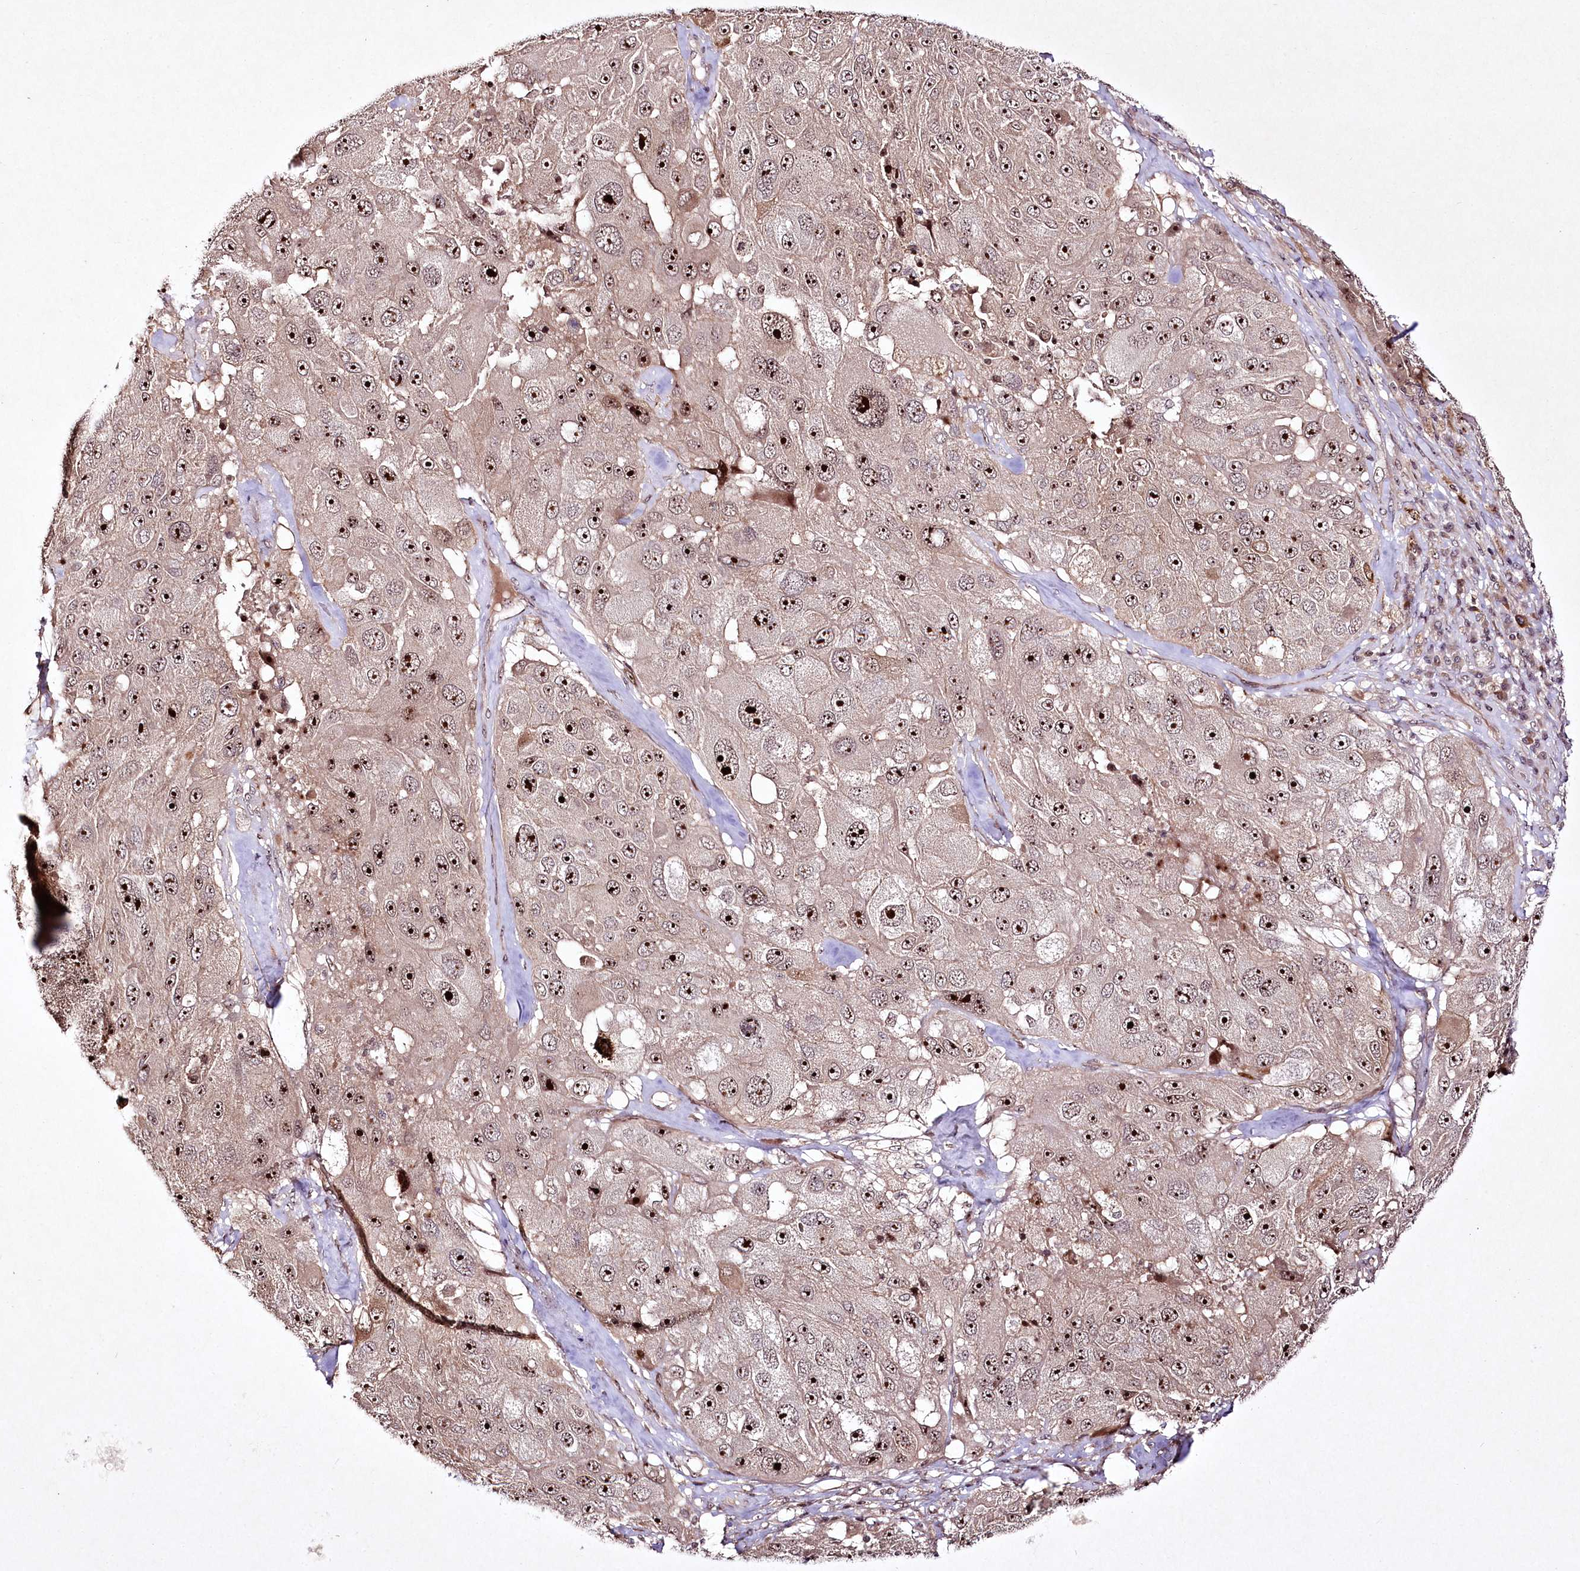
{"staining": {"intensity": "strong", "quantity": ">75%", "location": "nuclear"}, "tissue": "melanoma", "cell_type": "Tumor cells", "image_type": "cancer", "snomed": [{"axis": "morphology", "description": "Malignant melanoma, Metastatic site"}, {"axis": "topography", "description": "Lymph node"}], "caption": "Melanoma tissue reveals strong nuclear staining in approximately >75% of tumor cells, visualized by immunohistochemistry. The protein of interest is shown in brown color, while the nuclei are stained blue.", "gene": "CCDC59", "patient": {"sex": "male", "age": 62}}